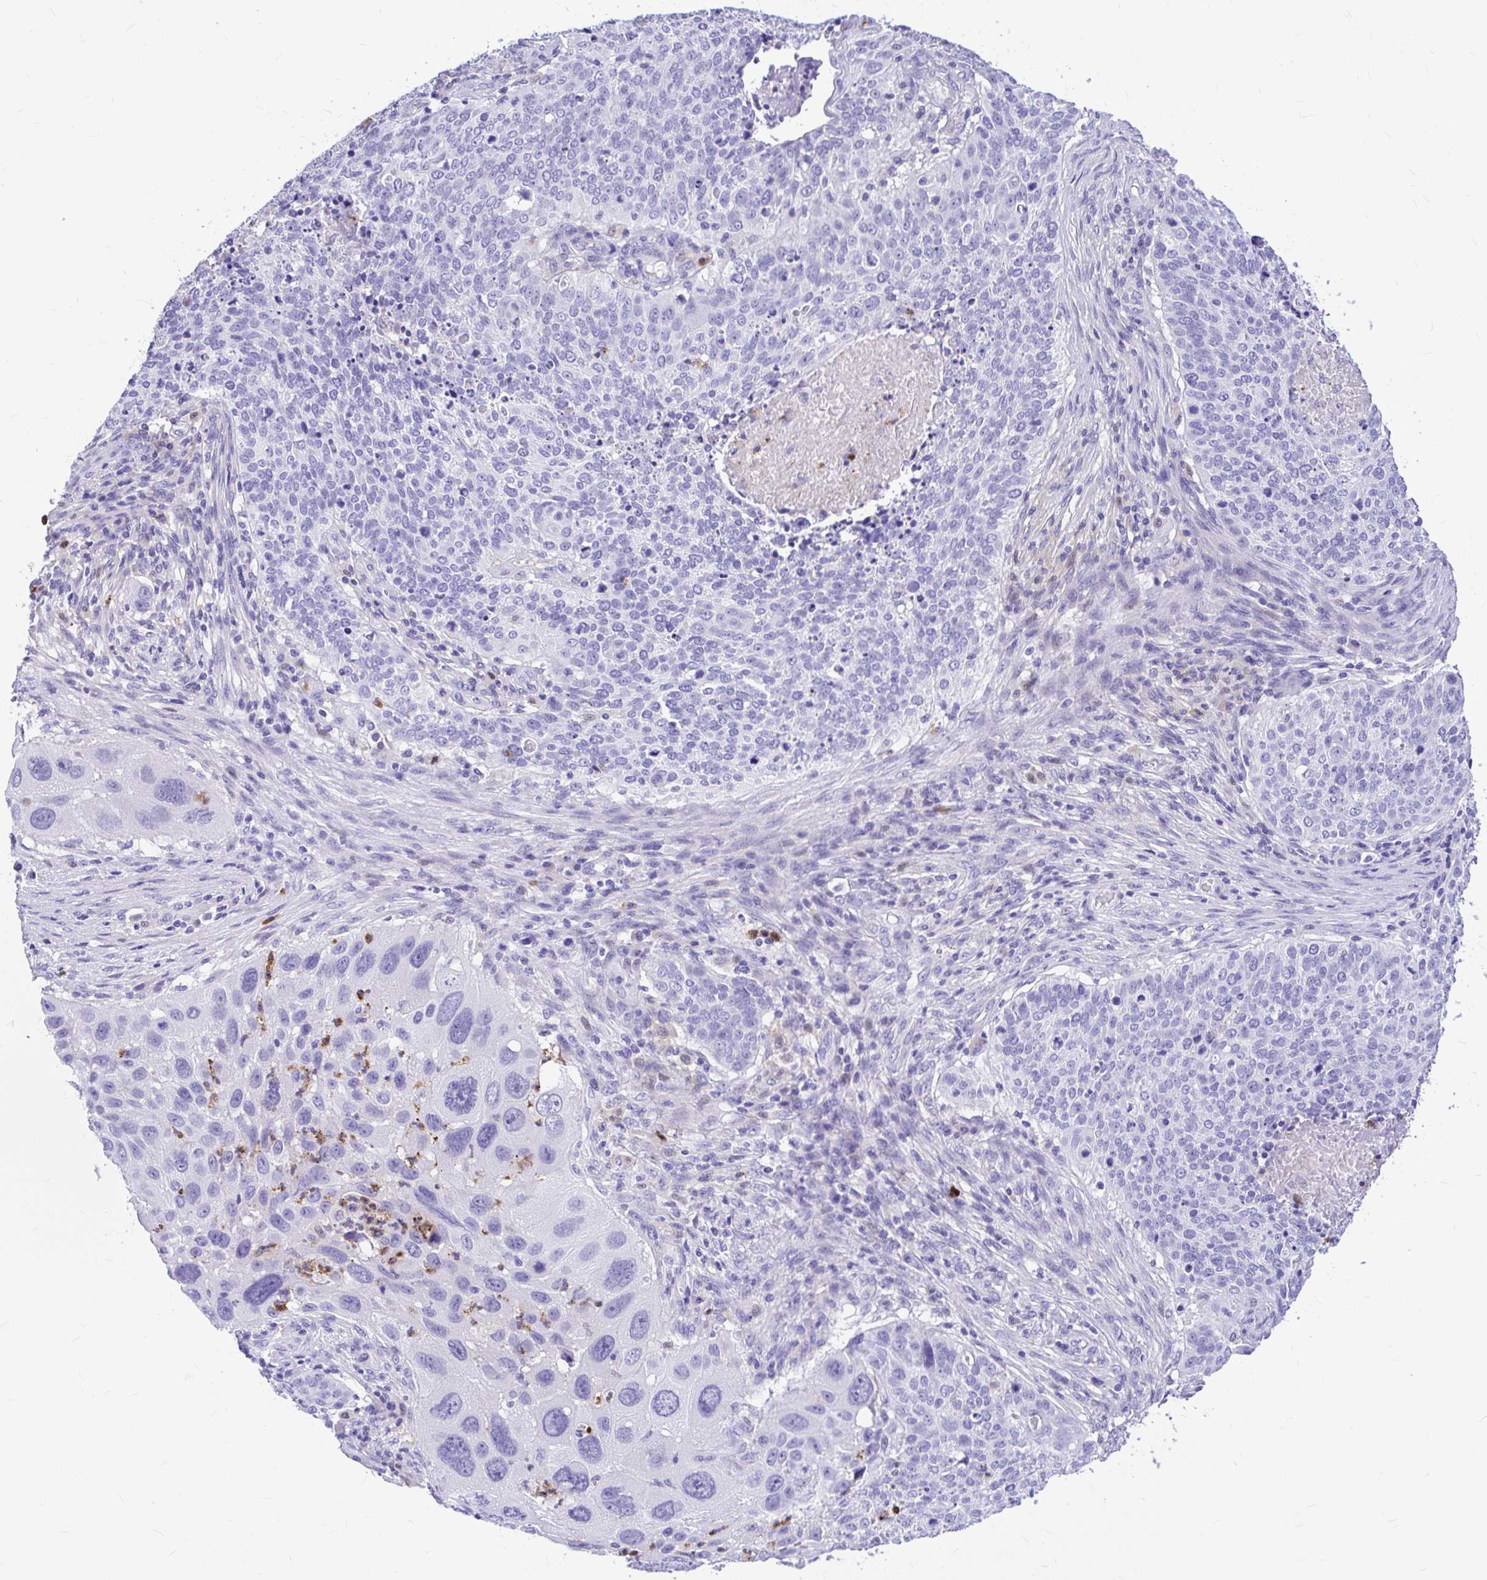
{"staining": {"intensity": "negative", "quantity": "none", "location": "none"}, "tissue": "lung cancer", "cell_type": "Tumor cells", "image_type": "cancer", "snomed": [{"axis": "morphology", "description": "Squamous cell carcinoma, NOS"}, {"axis": "topography", "description": "Lung"}], "caption": "A high-resolution image shows IHC staining of lung squamous cell carcinoma, which shows no significant expression in tumor cells.", "gene": "CLEC1B", "patient": {"sex": "male", "age": 63}}